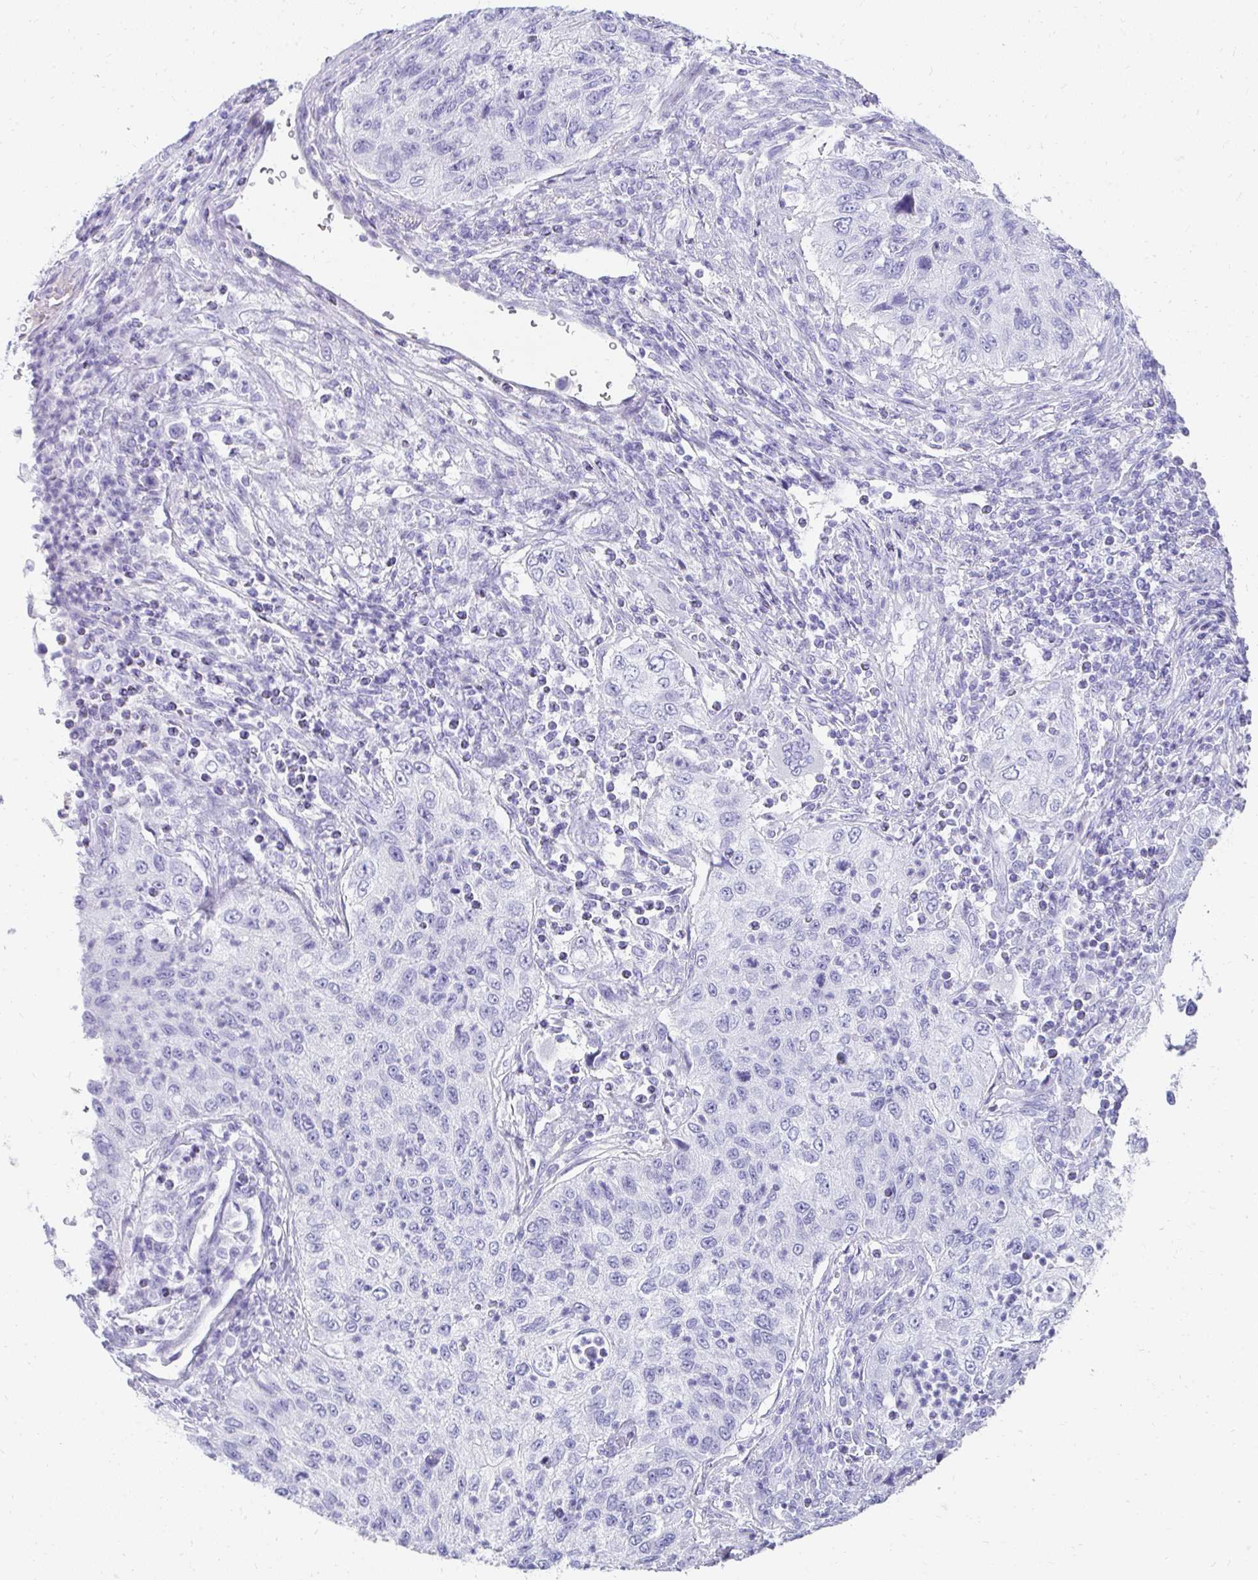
{"staining": {"intensity": "negative", "quantity": "none", "location": "none"}, "tissue": "urothelial cancer", "cell_type": "Tumor cells", "image_type": "cancer", "snomed": [{"axis": "morphology", "description": "Urothelial carcinoma, High grade"}, {"axis": "topography", "description": "Urinary bladder"}], "caption": "The immunohistochemistry image has no significant staining in tumor cells of urothelial carcinoma (high-grade) tissue. Brightfield microscopy of IHC stained with DAB (3,3'-diaminobenzidine) (brown) and hematoxylin (blue), captured at high magnification.", "gene": "TNNT1", "patient": {"sex": "female", "age": 60}}